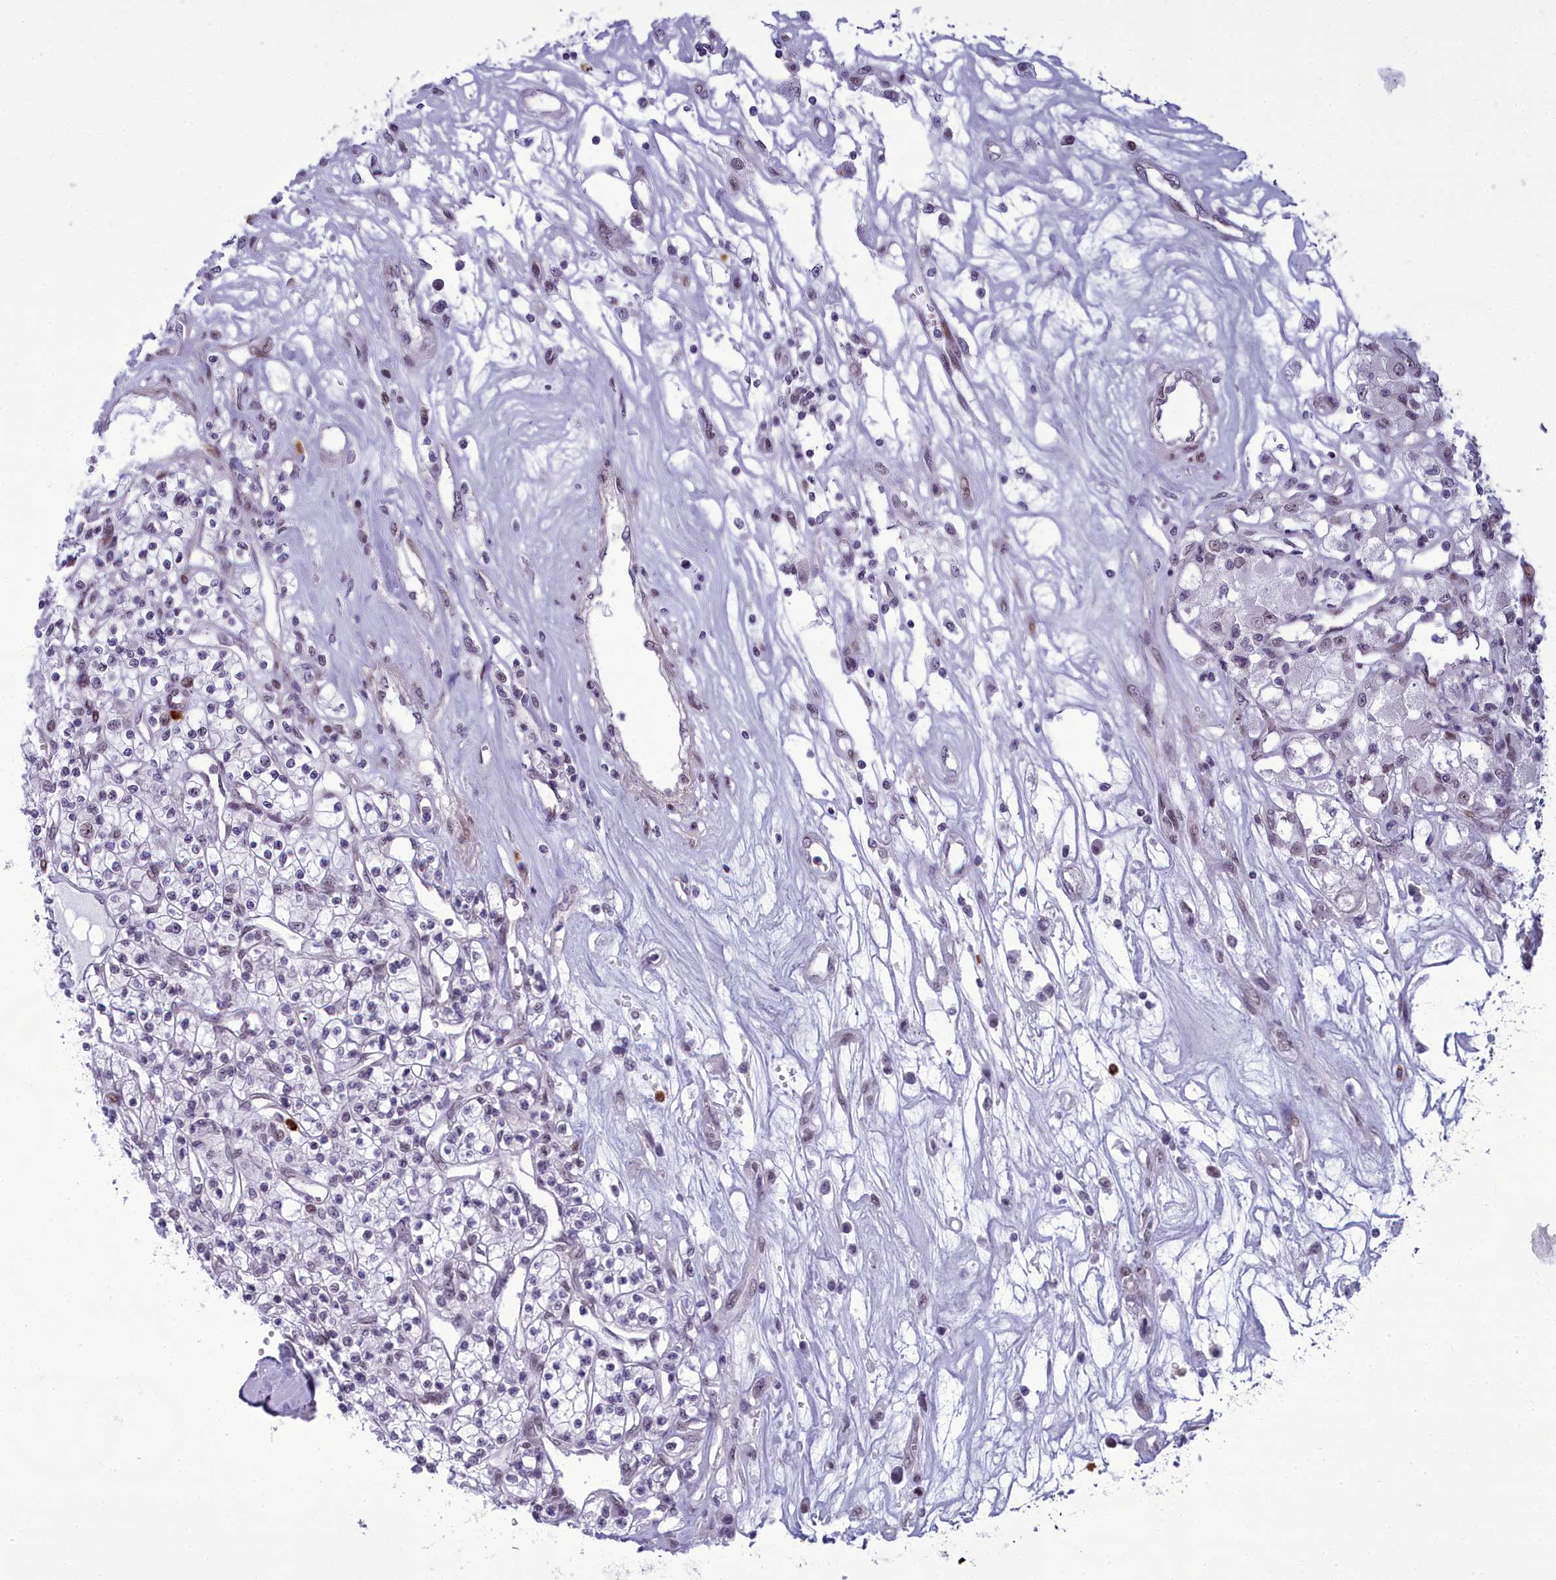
{"staining": {"intensity": "weak", "quantity": "<25%", "location": "nuclear"}, "tissue": "renal cancer", "cell_type": "Tumor cells", "image_type": "cancer", "snomed": [{"axis": "morphology", "description": "Adenocarcinoma, NOS"}, {"axis": "topography", "description": "Kidney"}], "caption": "Tumor cells are negative for protein expression in human adenocarcinoma (renal).", "gene": "CEACAM19", "patient": {"sex": "female", "age": 59}}